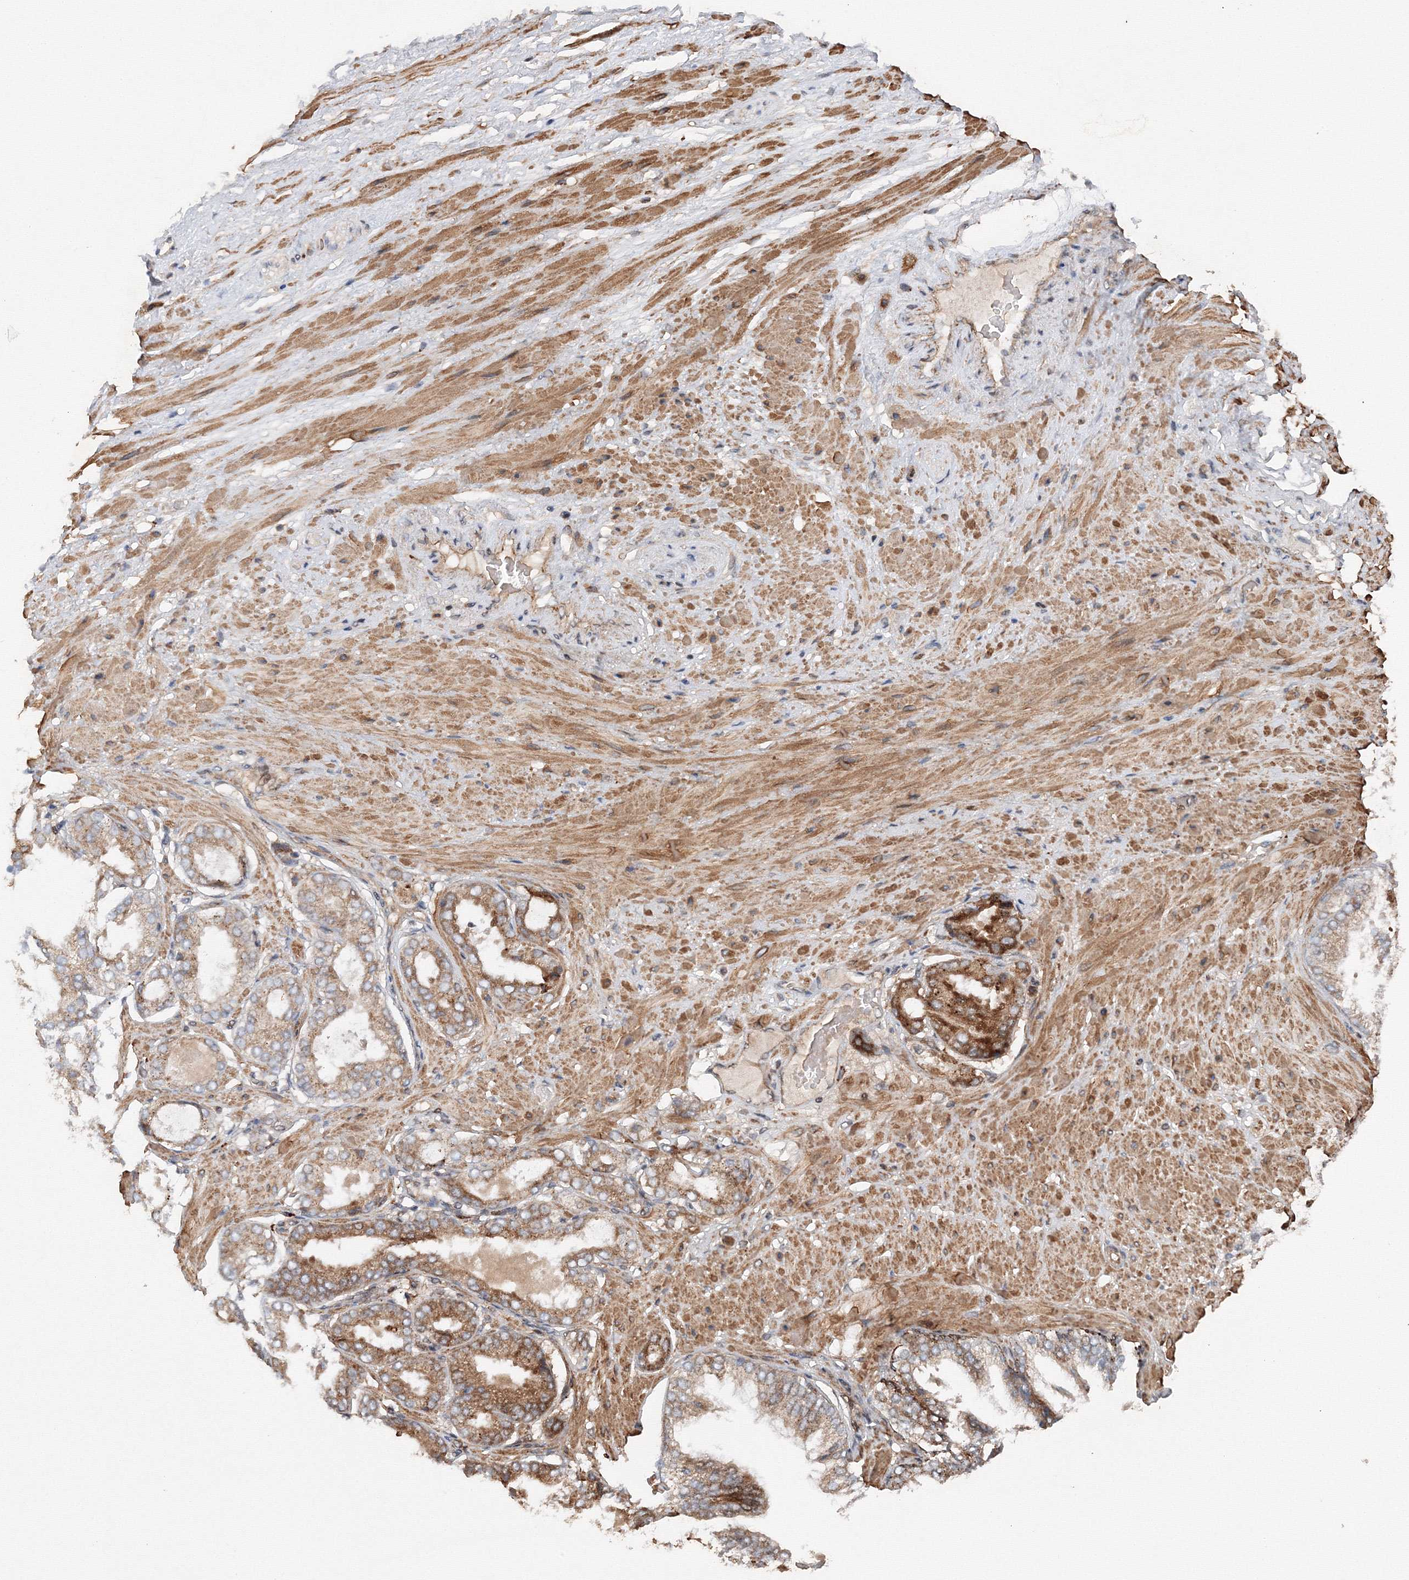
{"staining": {"intensity": "negative", "quantity": "none", "location": "none"}, "tissue": "adipose tissue", "cell_type": "Adipocytes", "image_type": "normal", "snomed": [{"axis": "morphology", "description": "Normal tissue, NOS"}, {"axis": "morphology", "description": "Adenocarcinoma, Low grade"}, {"axis": "topography", "description": "Prostate"}, {"axis": "topography", "description": "Peripheral nerve tissue"}], "caption": "Immunohistochemistry (IHC) micrograph of normal adipose tissue stained for a protein (brown), which shows no staining in adipocytes. (DAB (3,3'-diaminobenzidine) immunohistochemistry (IHC) visualized using brightfield microscopy, high magnification).", "gene": "DCTD", "patient": {"sex": "male", "age": 63}}